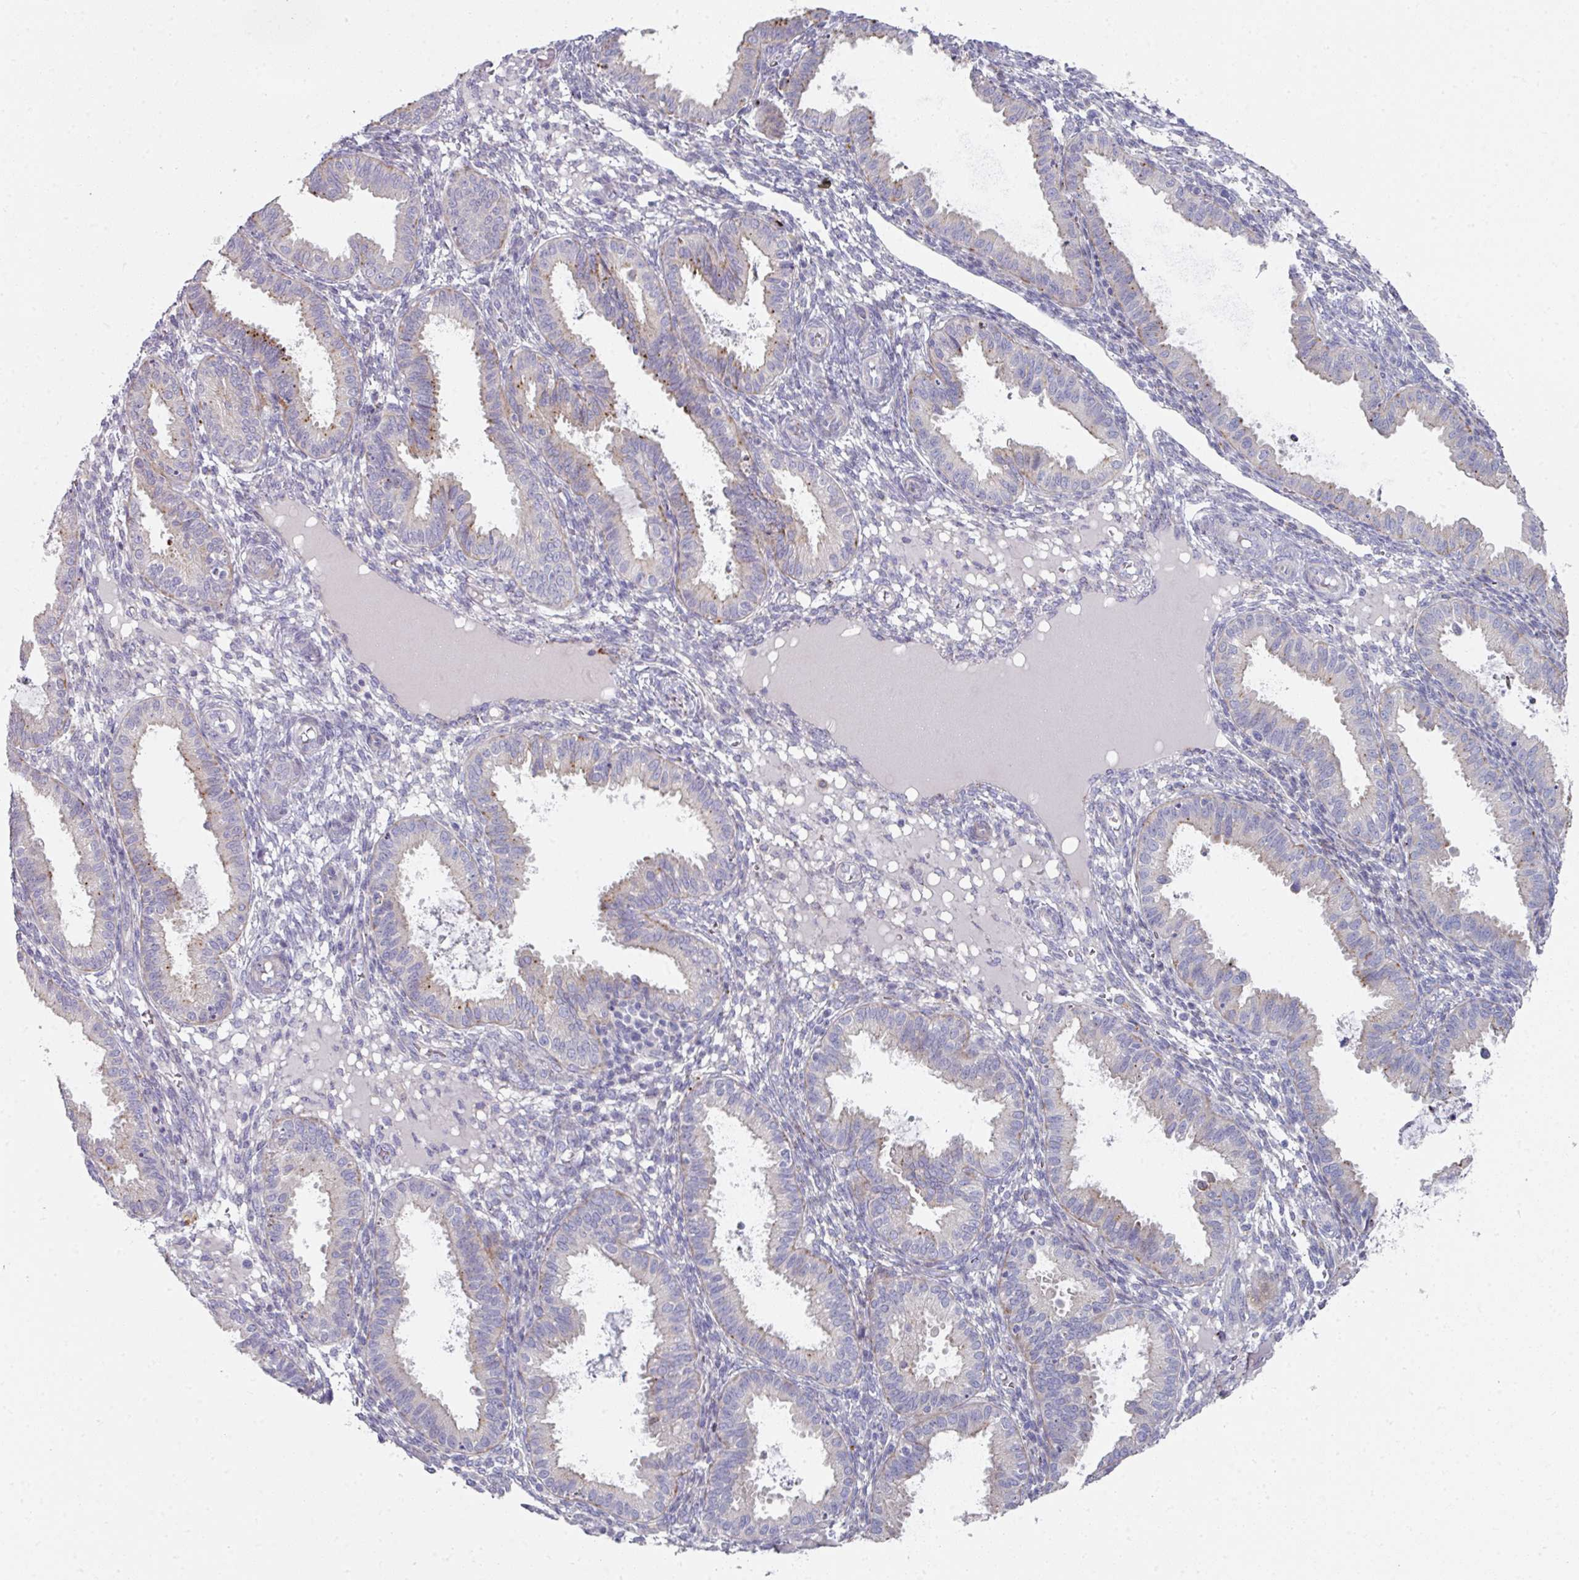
{"staining": {"intensity": "negative", "quantity": "none", "location": "none"}, "tissue": "endometrium", "cell_type": "Cells in endometrial stroma", "image_type": "normal", "snomed": [{"axis": "morphology", "description": "Normal tissue, NOS"}, {"axis": "topography", "description": "Endometrium"}], "caption": "Immunohistochemistry image of benign endometrium: human endometrium stained with DAB (3,3'-diaminobenzidine) exhibits no significant protein positivity in cells in endometrial stroma.", "gene": "NT5C1A", "patient": {"sex": "female", "age": 33}}